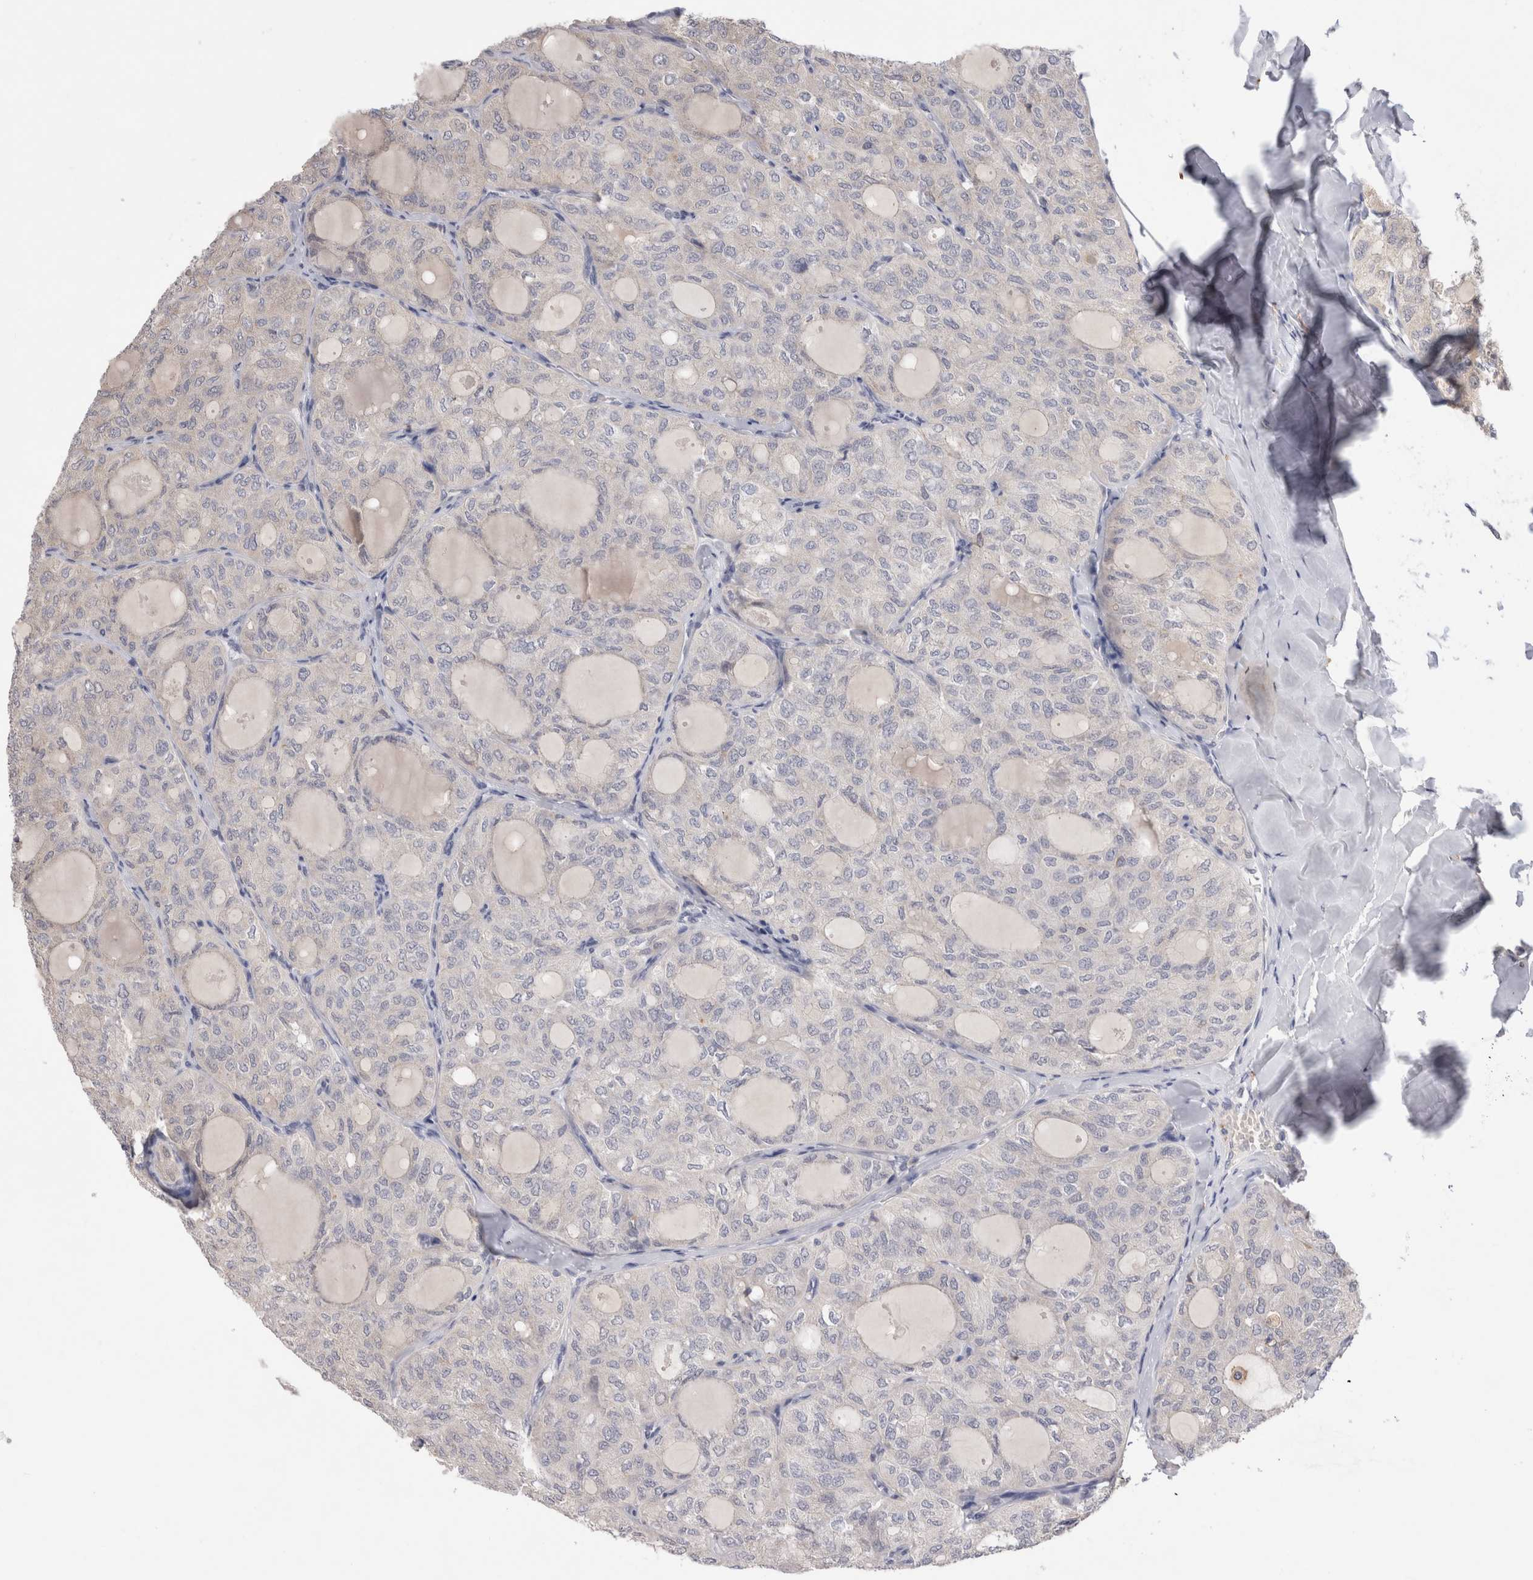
{"staining": {"intensity": "negative", "quantity": "none", "location": "none"}, "tissue": "thyroid cancer", "cell_type": "Tumor cells", "image_type": "cancer", "snomed": [{"axis": "morphology", "description": "Follicular adenoma carcinoma, NOS"}, {"axis": "topography", "description": "Thyroid gland"}], "caption": "Immunohistochemical staining of thyroid cancer reveals no significant staining in tumor cells. (Brightfield microscopy of DAB immunohistochemistry (IHC) at high magnification).", "gene": "VSIG4", "patient": {"sex": "male", "age": 75}}